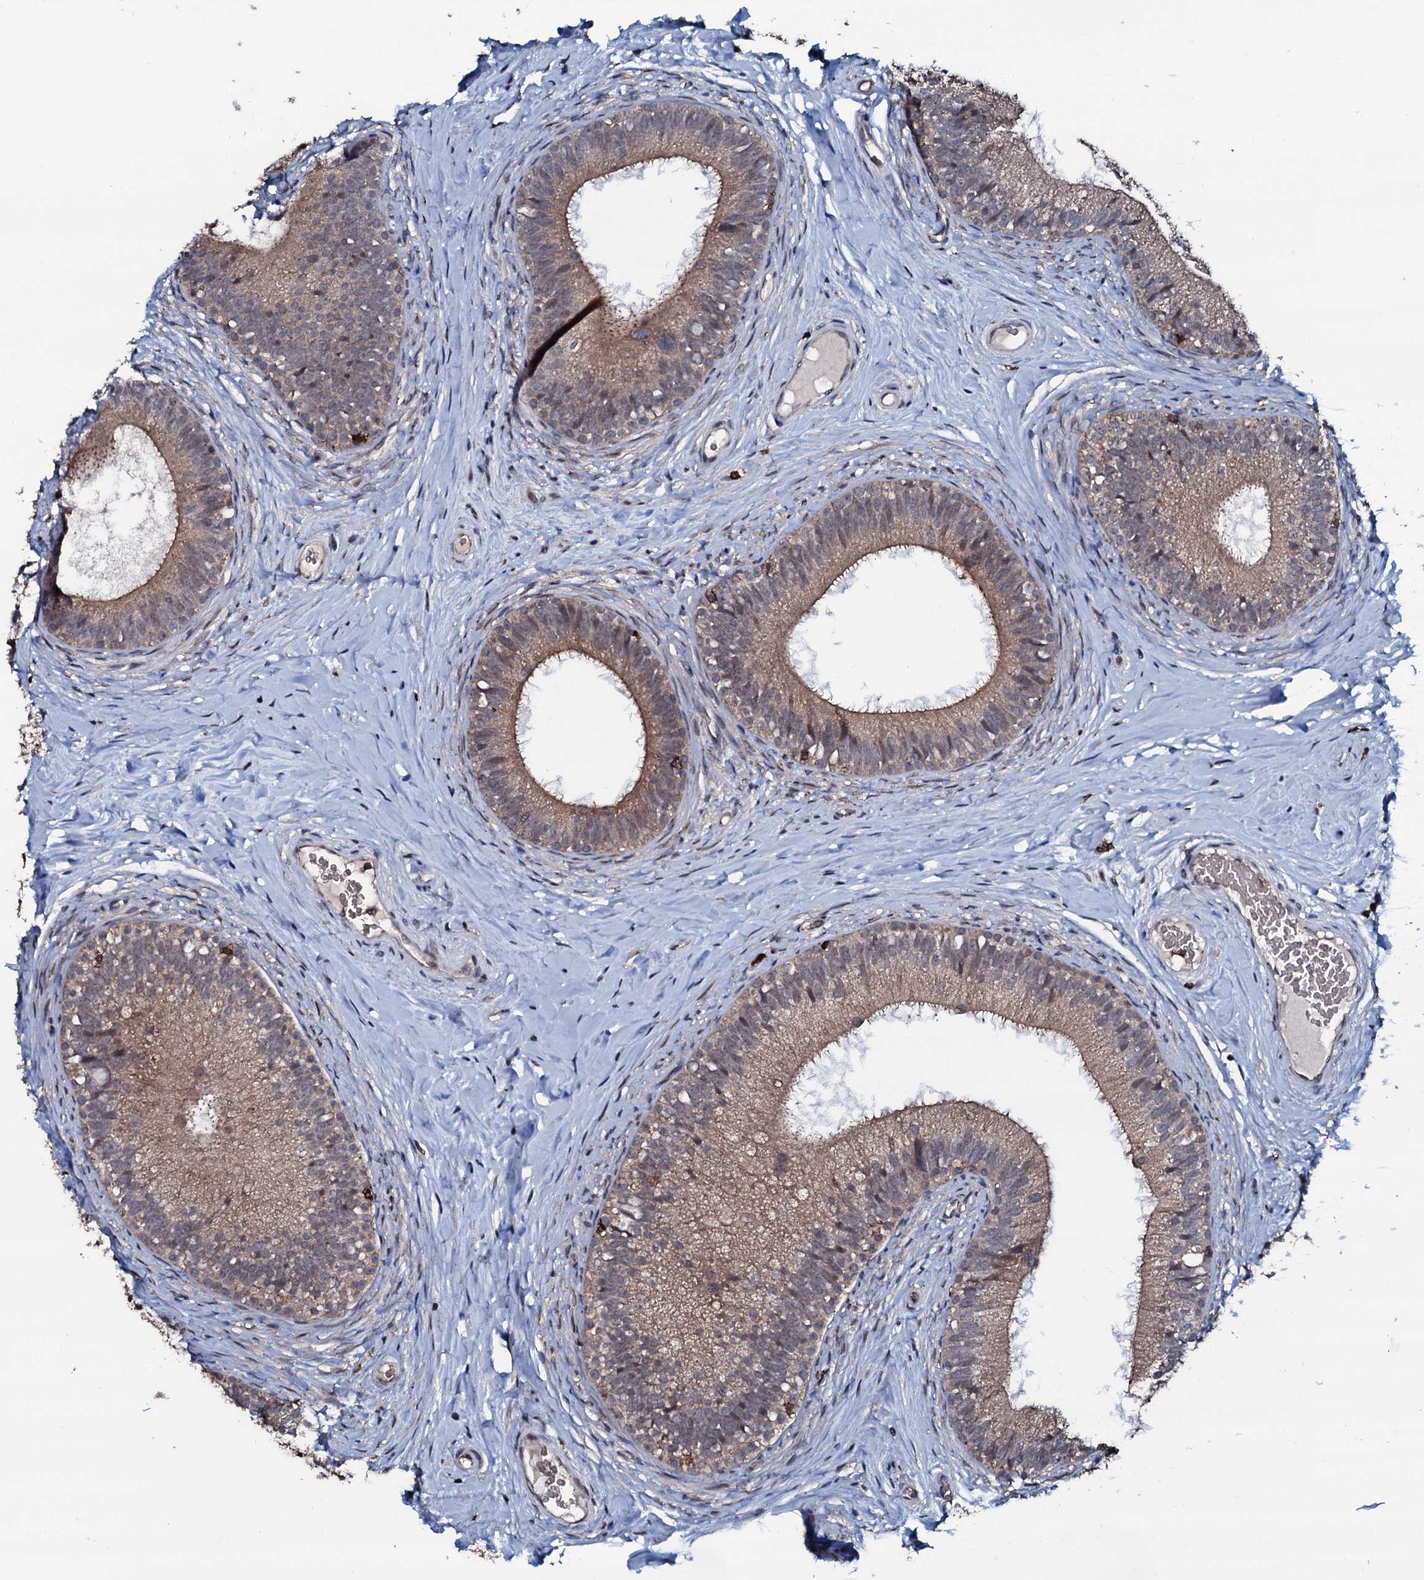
{"staining": {"intensity": "weak", "quantity": ">75%", "location": "cytoplasmic/membranous"}, "tissue": "epididymis", "cell_type": "Glandular cells", "image_type": "normal", "snomed": [{"axis": "morphology", "description": "Normal tissue, NOS"}, {"axis": "topography", "description": "Epididymis"}], "caption": "Epididymis stained with a brown dye demonstrates weak cytoplasmic/membranous positive expression in about >75% of glandular cells.", "gene": "OGFOD2", "patient": {"sex": "male", "age": 33}}